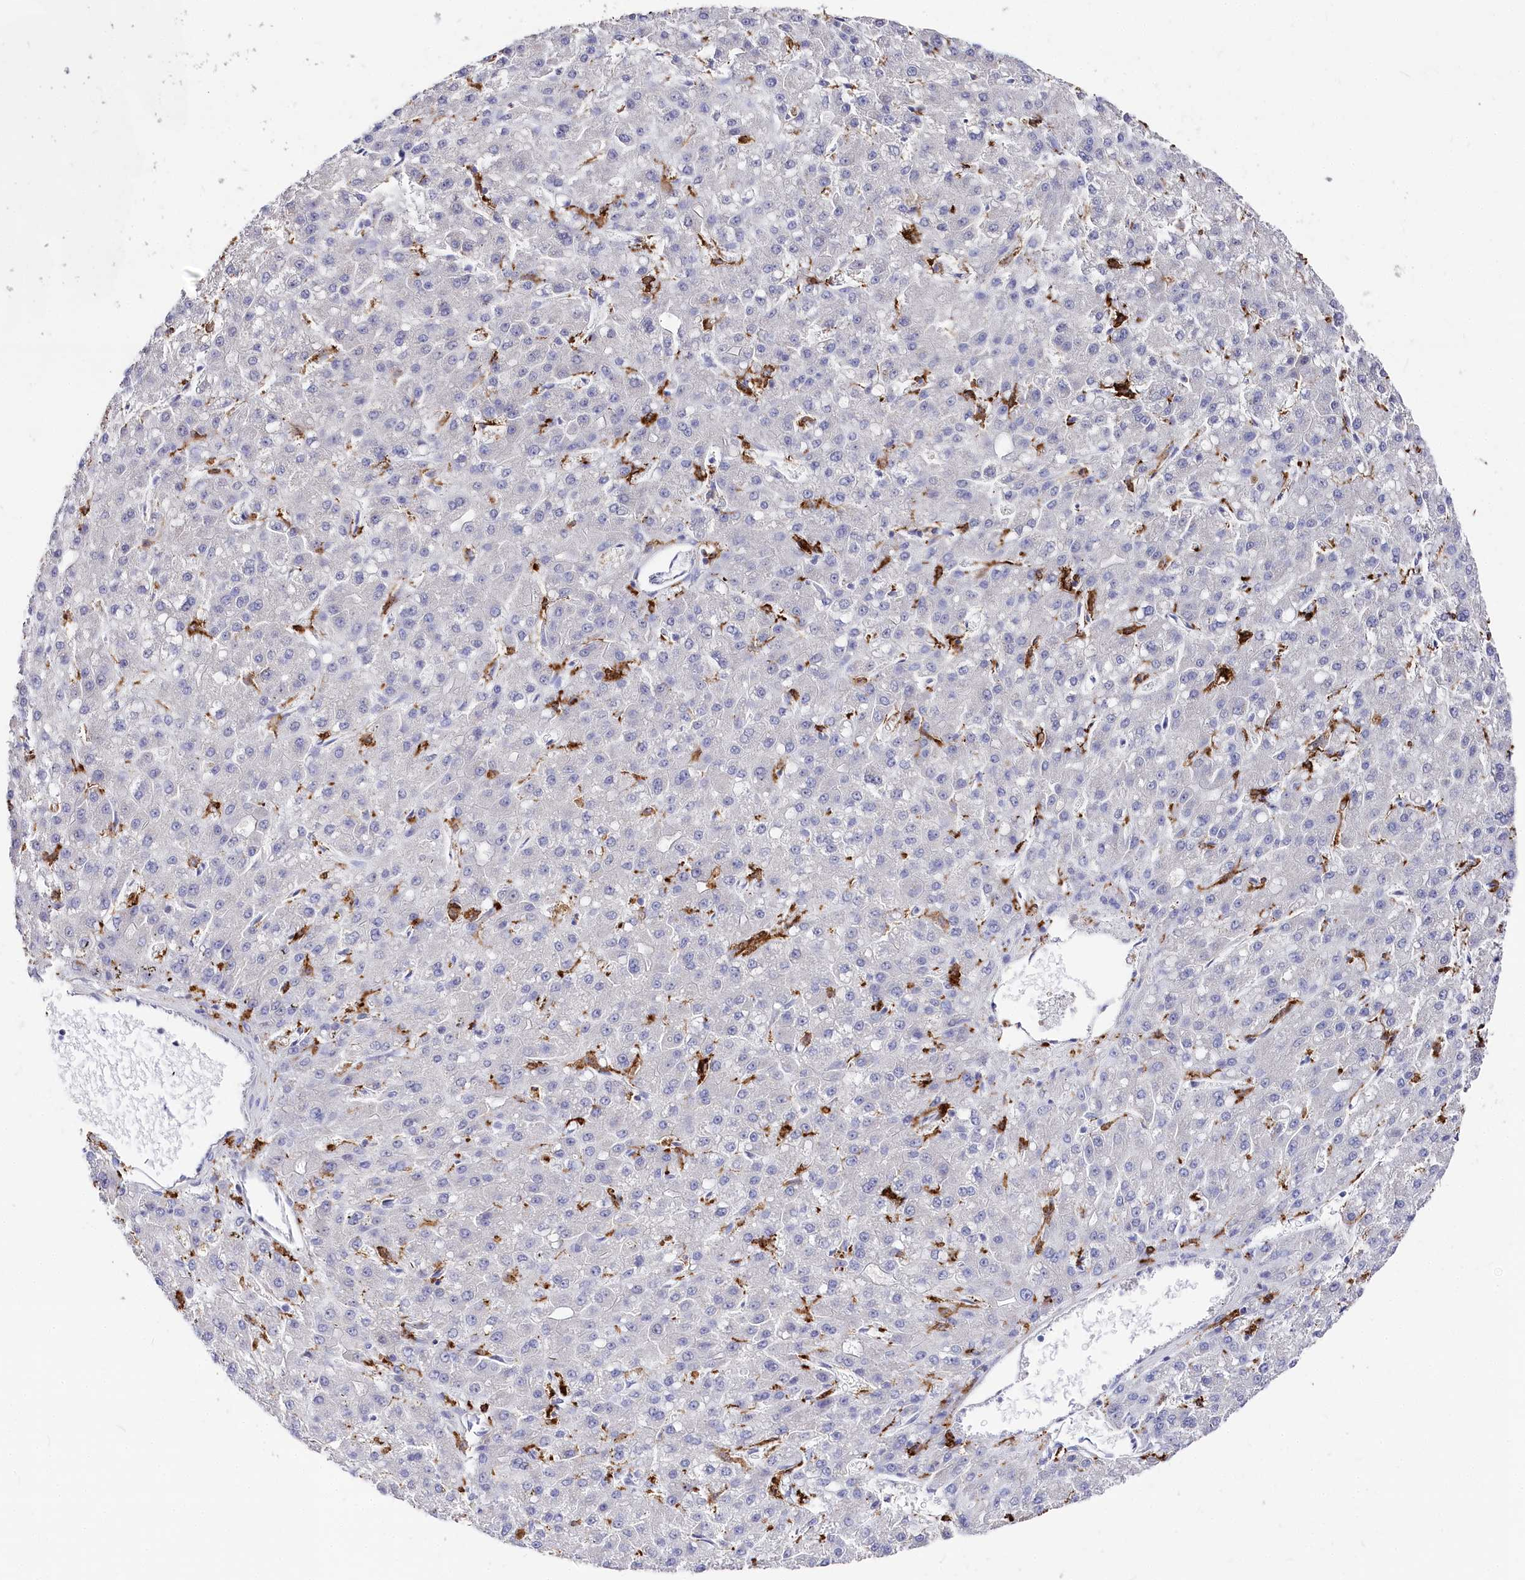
{"staining": {"intensity": "negative", "quantity": "none", "location": "none"}, "tissue": "liver cancer", "cell_type": "Tumor cells", "image_type": "cancer", "snomed": [{"axis": "morphology", "description": "Carcinoma, Hepatocellular, NOS"}, {"axis": "topography", "description": "Liver"}], "caption": "An immunohistochemistry histopathology image of liver cancer (hepatocellular carcinoma) is shown. There is no staining in tumor cells of liver cancer (hepatocellular carcinoma).", "gene": "CLEC4M", "patient": {"sex": "male", "age": 67}}